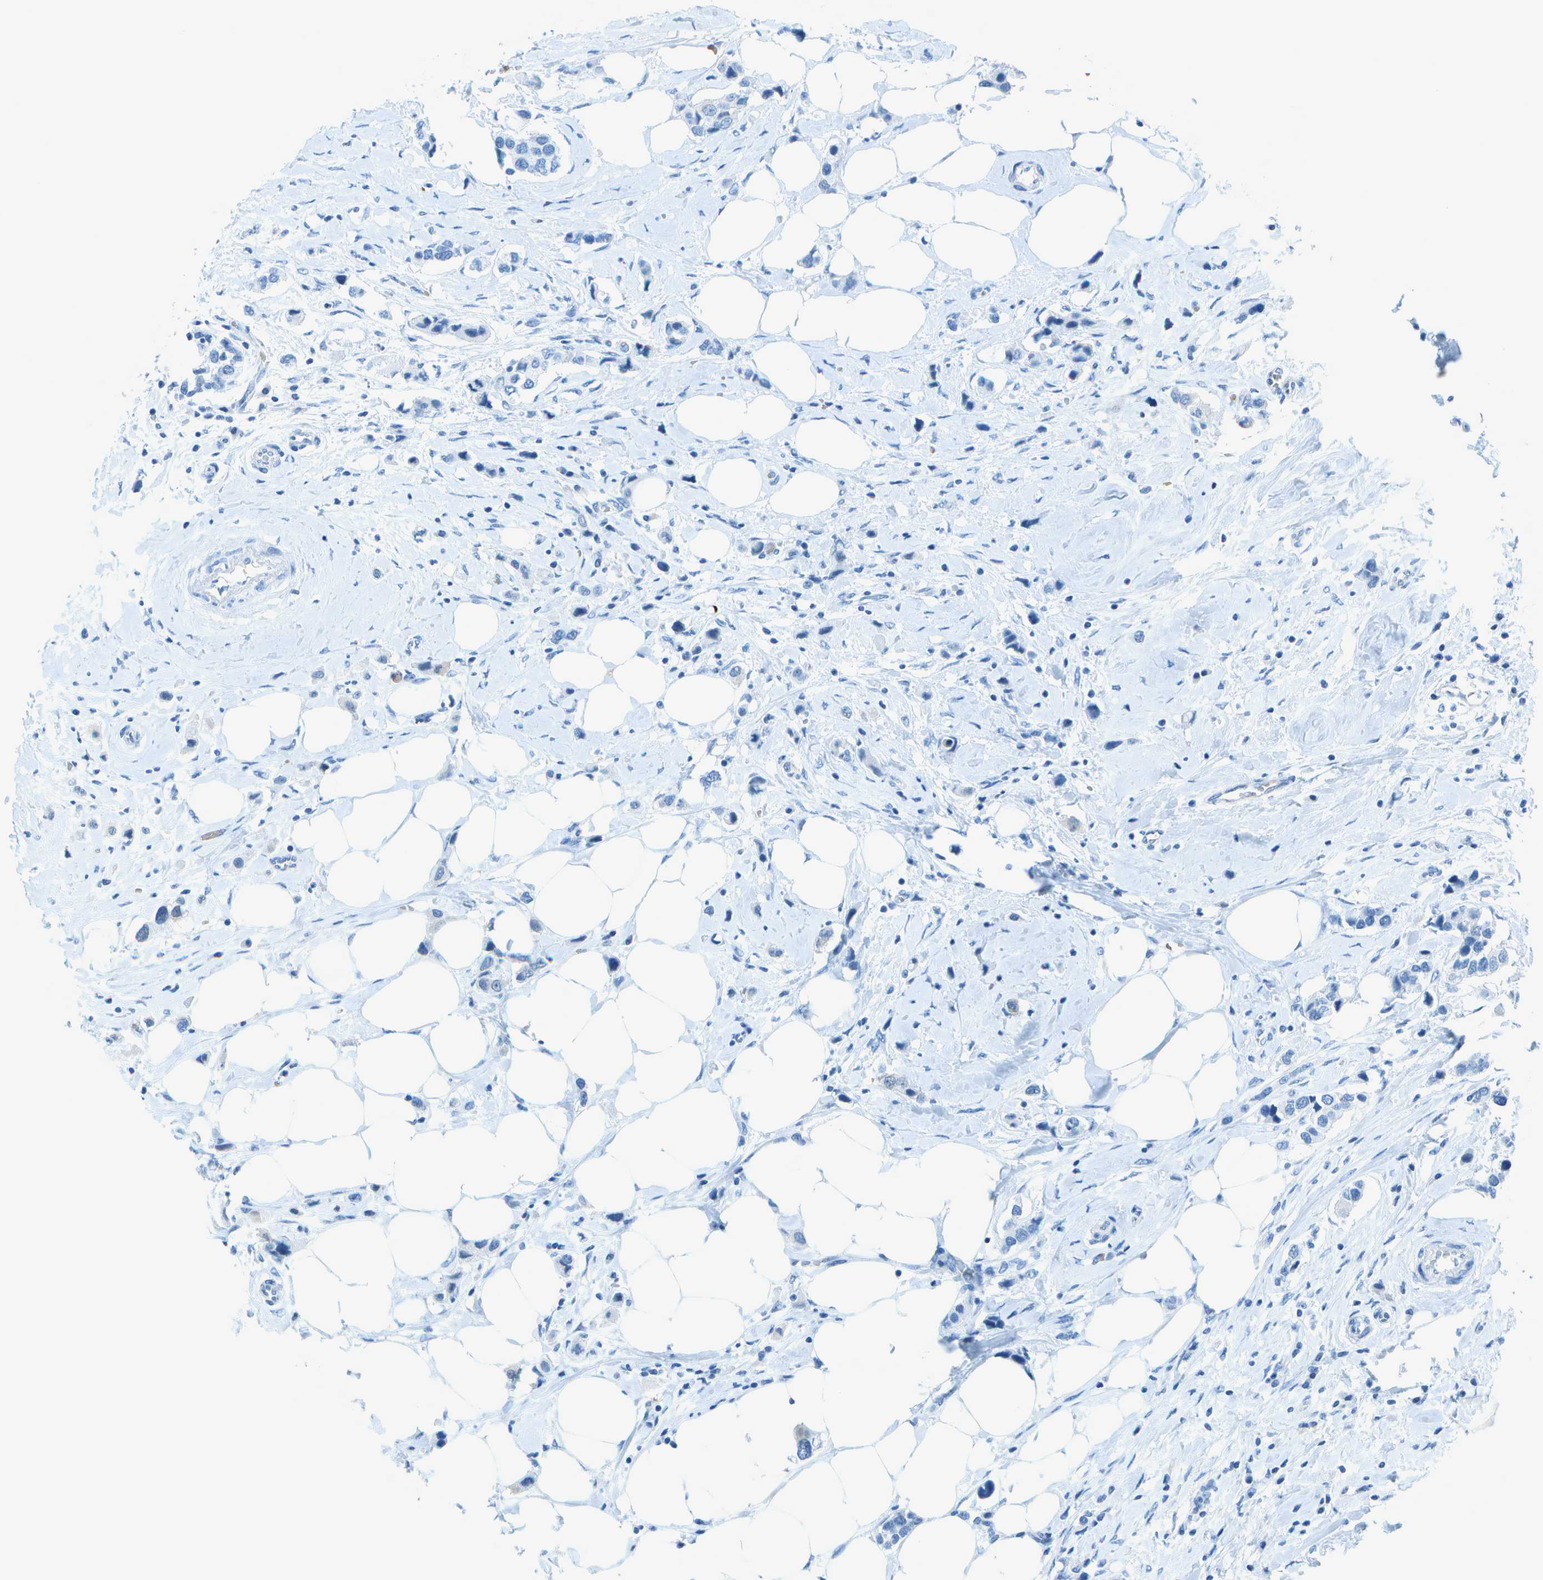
{"staining": {"intensity": "negative", "quantity": "none", "location": "none"}, "tissue": "breast cancer", "cell_type": "Tumor cells", "image_type": "cancer", "snomed": [{"axis": "morphology", "description": "Normal tissue, NOS"}, {"axis": "morphology", "description": "Duct carcinoma"}, {"axis": "topography", "description": "Breast"}], "caption": "Tumor cells show no significant positivity in breast cancer (intraductal carcinoma). Brightfield microscopy of immunohistochemistry stained with DAB (brown) and hematoxylin (blue), captured at high magnification.", "gene": "ASL", "patient": {"sex": "female", "age": 50}}